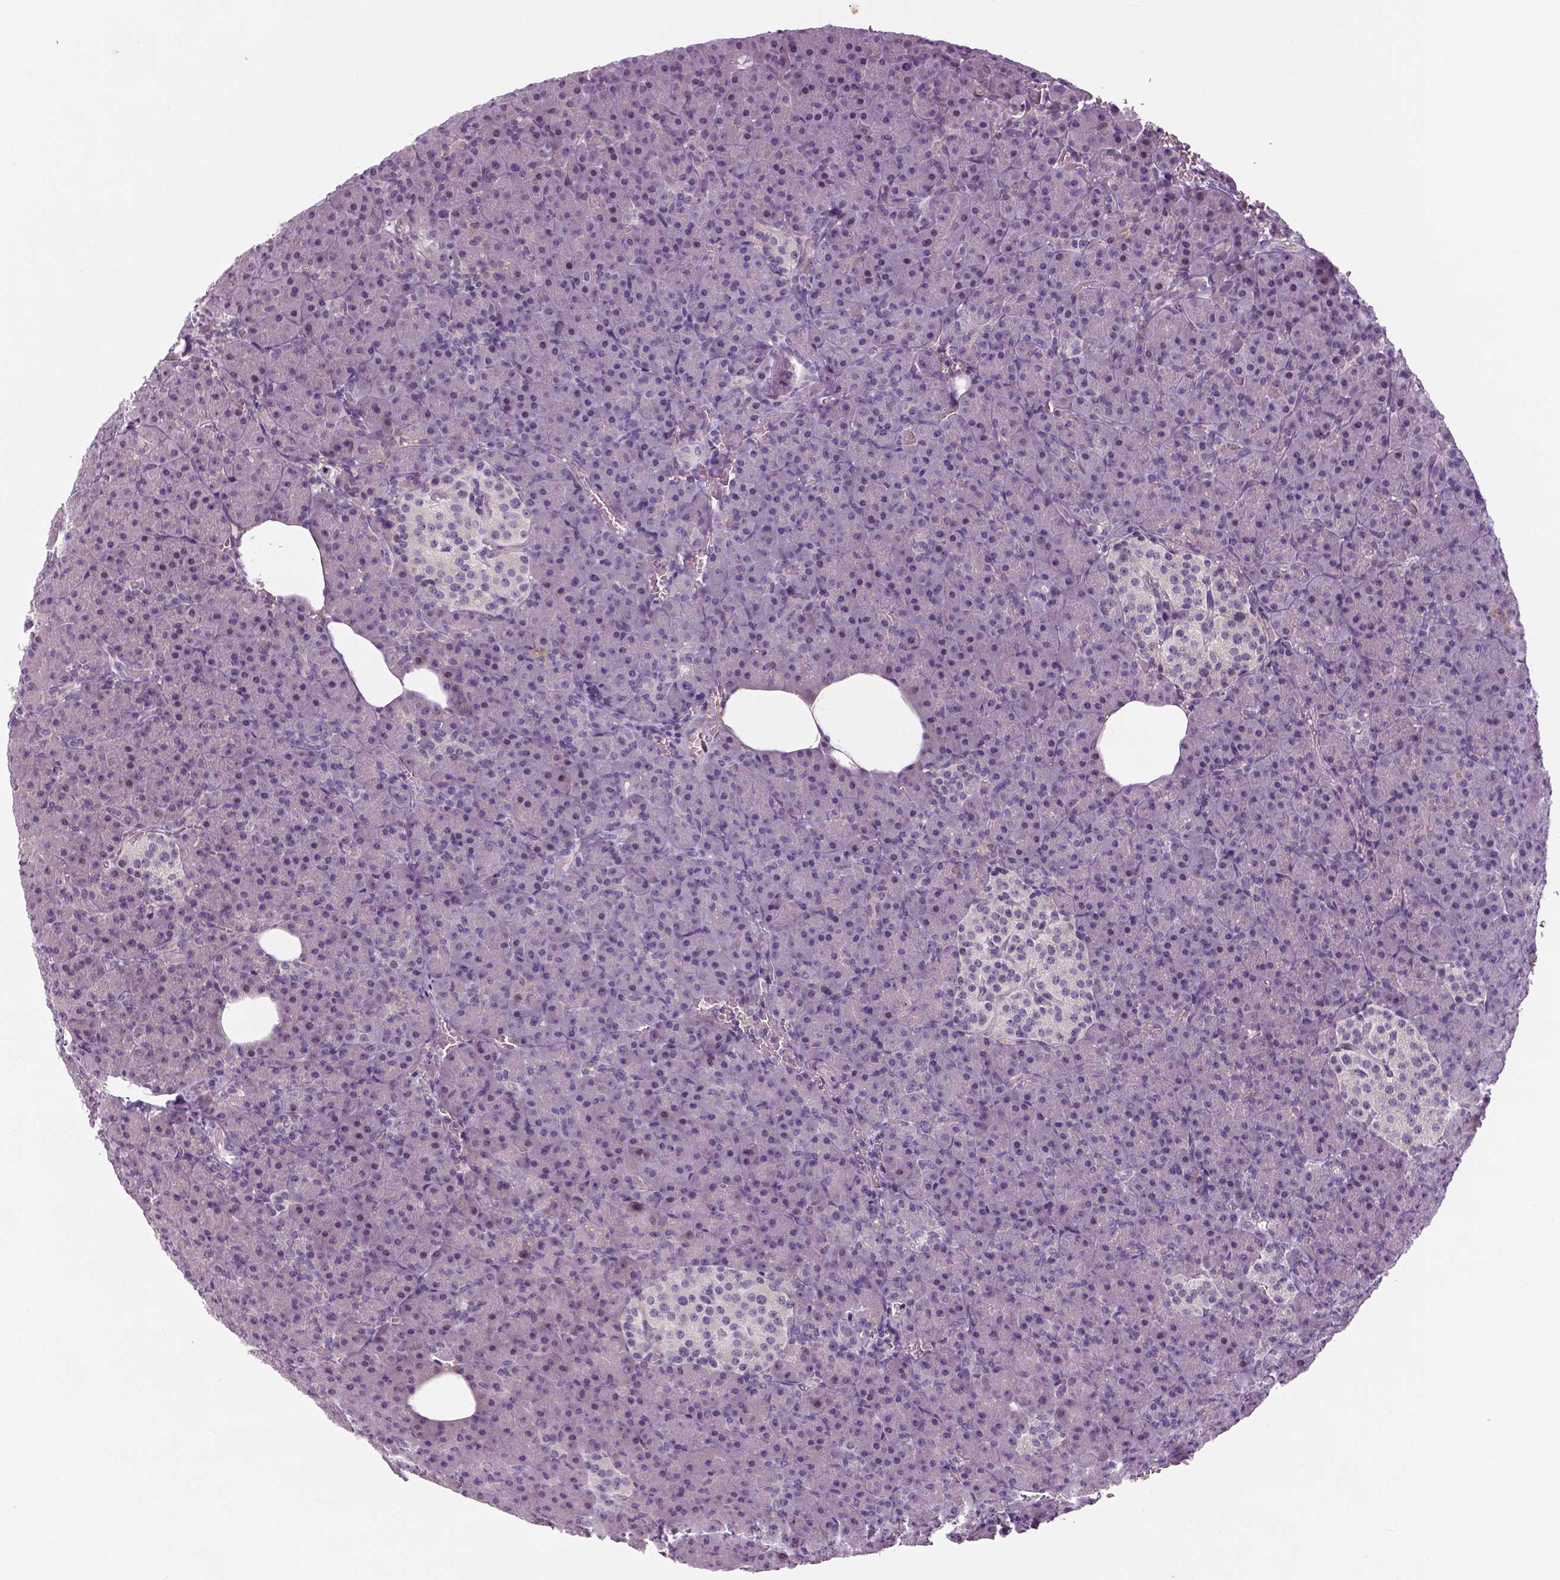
{"staining": {"intensity": "negative", "quantity": "none", "location": "none"}, "tissue": "pancreas", "cell_type": "Exocrine glandular cells", "image_type": "normal", "snomed": [{"axis": "morphology", "description": "Normal tissue, NOS"}, {"axis": "topography", "description": "Pancreas"}], "caption": "DAB (3,3'-diaminobenzidine) immunohistochemical staining of unremarkable human pancreas reveals no significant staining in exocrine glandular cells. The staining is performed using DAB (3,3'-diaminobenzidine) brown chromogen with nuclei counter-stained in using hematoxylin.", "gene": "NECAB1", "patient": {"sex": "female", "age": 74}}